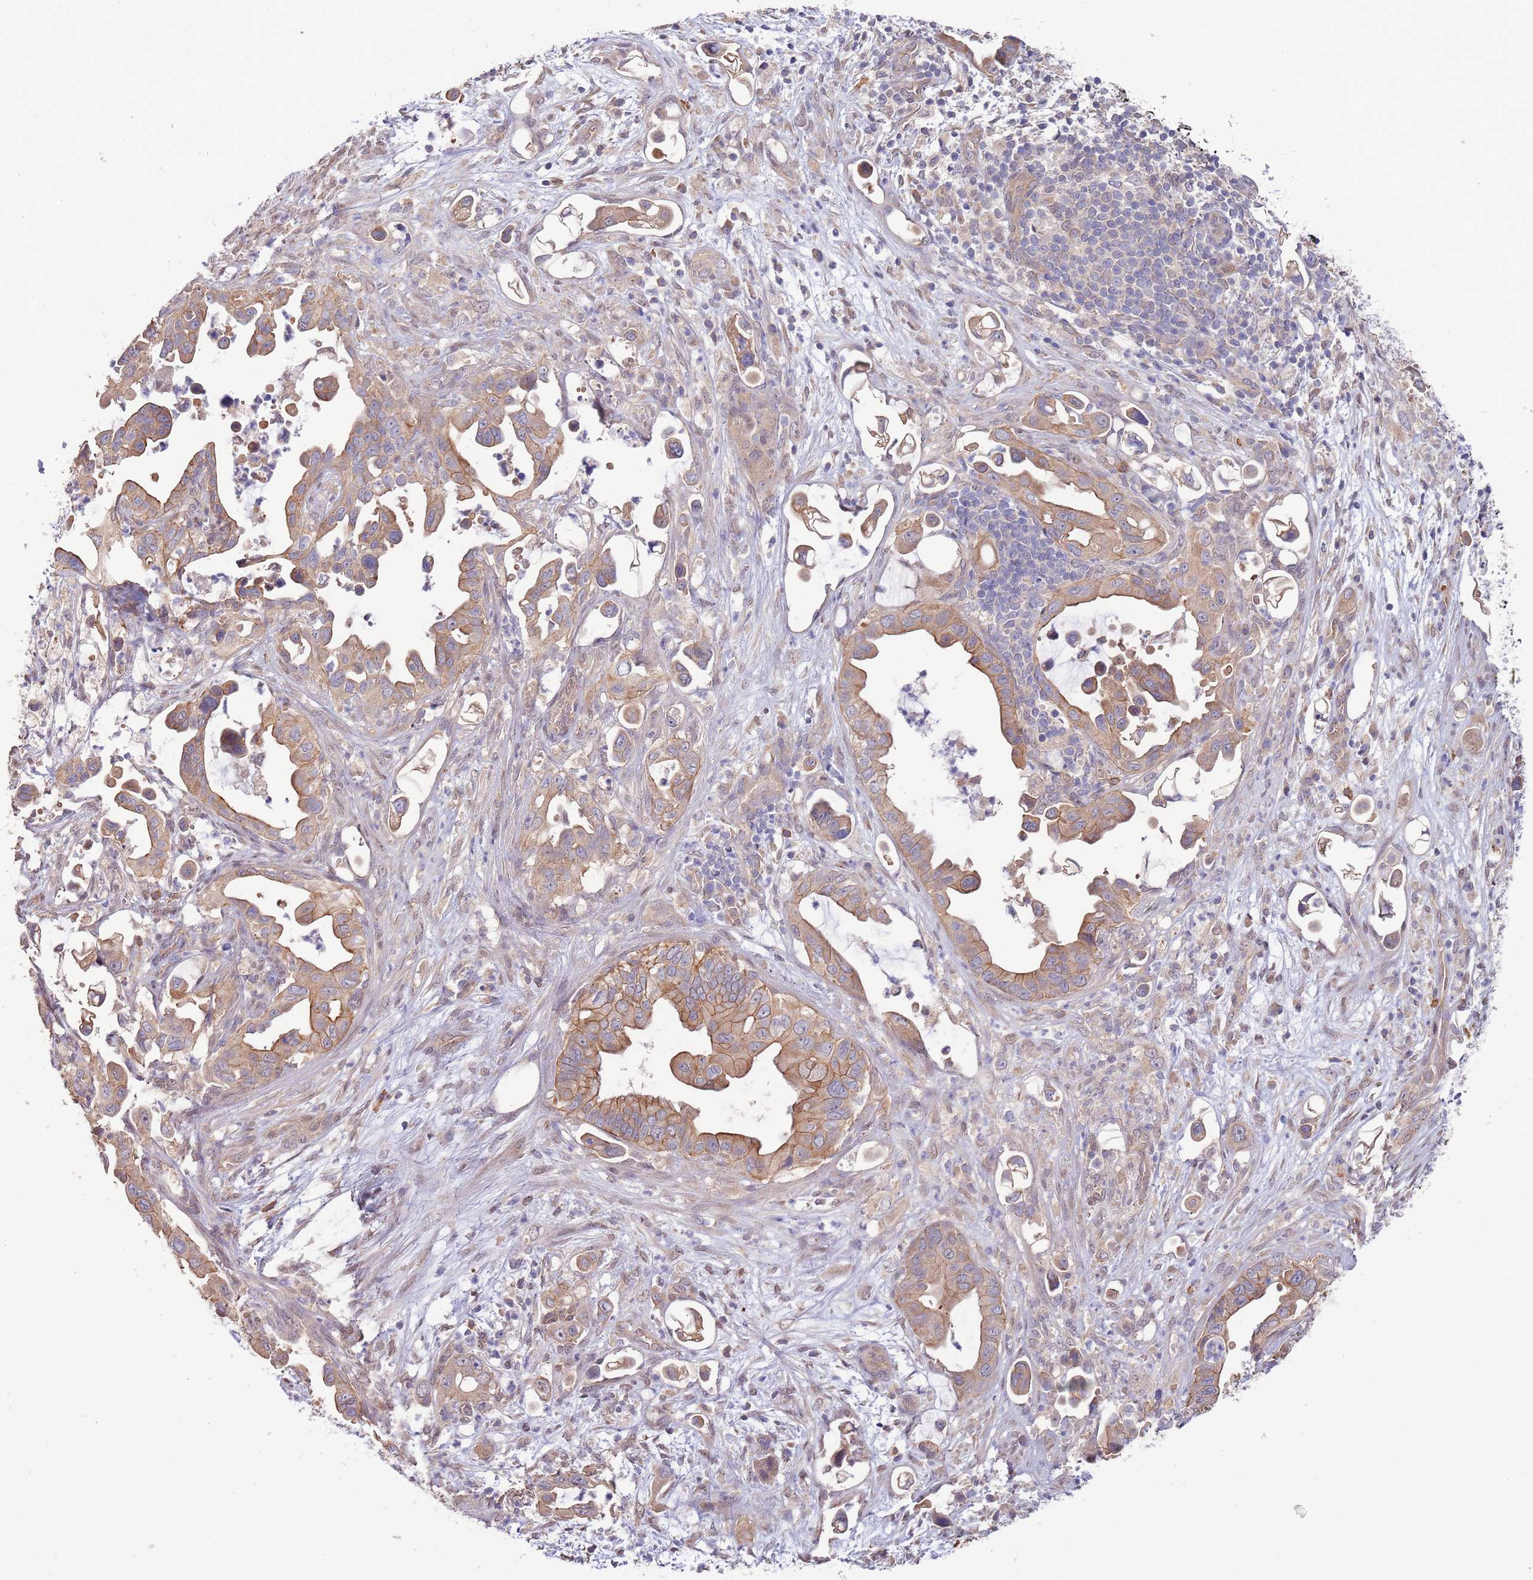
{"staining": {"intensity": "moderate", "quantity": ">75%", "location": "cytoplasmic/membranous"}, "tissue": "pancreatic cancer", "cell_type": "Tumor cells", "image_type": "cancer", "snomed": [{"axis": "morphology", "description": "Adenocarcinoma, NOS"}, {"axis": "topography", "description": "Pancreas"}], "caption": "There is medium levels of moderate cytoplasmic/membranous expression in tumor cells of pancreatic cancer, as demonstrated by immunohistochemical staining (brown color).", "gene": "MARVELD2", "patient": {"sex": "male", "age": 61}}